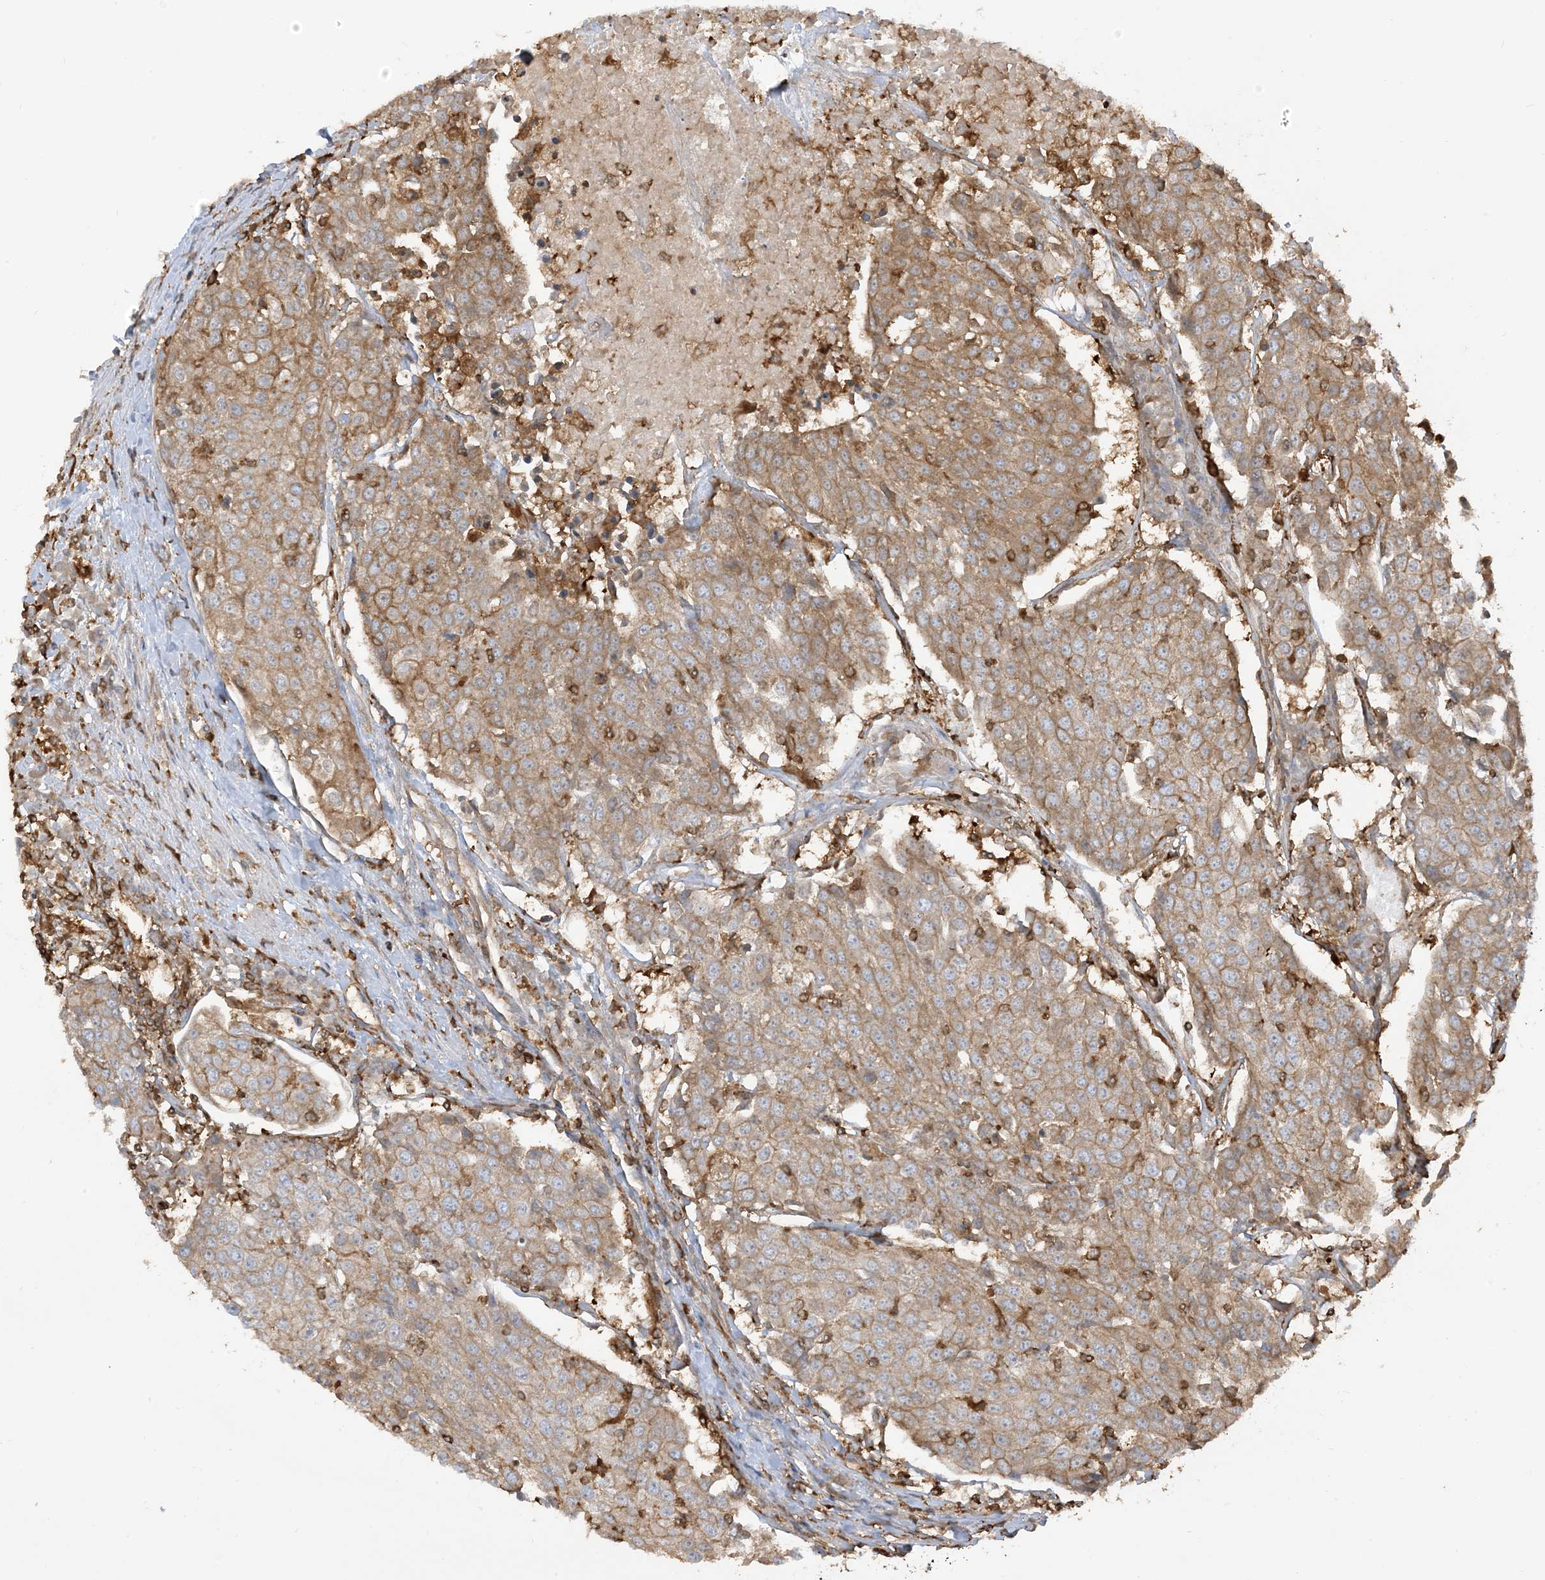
{"staining": {"intensity": "moderate", "quantity": ">75%", "location": "cytoplasmic/membranous"}, "tissue": "urothelial cancer", "cell_type": "Tumor cells", "image_type": "cancer", "snomed": [{"axis": "morphology", "description": "Urothelial carcinoma, High grade"}, {"axis": "topography", "description": "Urinary bladder"}], "caption": "Immunohistochemical staining of urothelial cancer displays medium levels of moderate cytoplasmic/membranous staining in about >75% of tumor cells.", "gene": "CAPZB", "patient": {"sex": "female", "age": 85}}